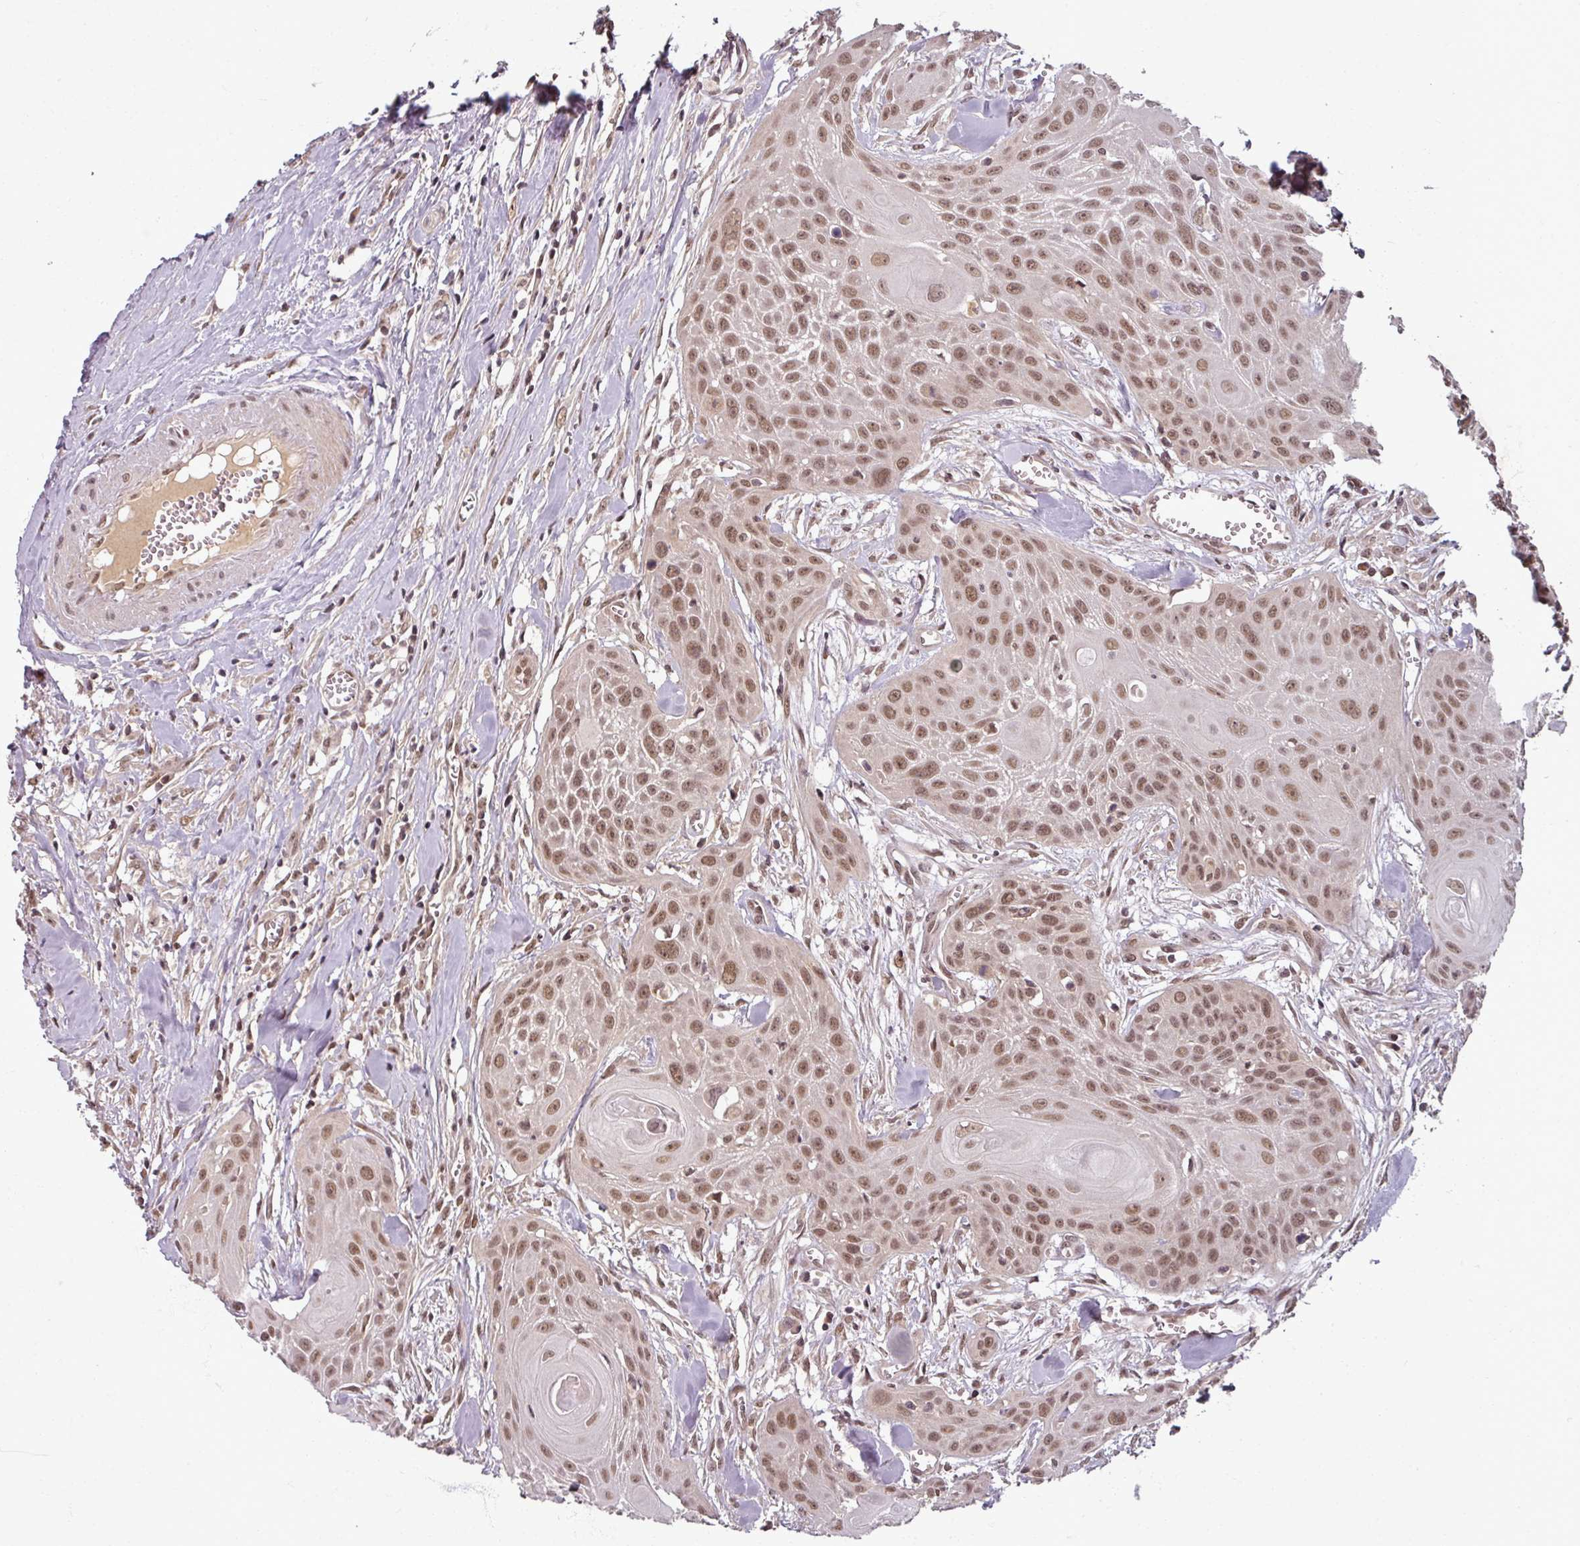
{"staining": {"intensity": "moderate", "quantity": ">75%", "location": "nuclear"}, "tissue": "head and neck cancer", "cell_type": "Tumor cells", "image_type": "cancer", "snomed": [{"axis": "morphology", "description": "Squamous cell carcinoma, NOS"}, {"axis": "topography", "description": "Lymph node"}, {"axis": "topography", "description": "Salivary gland"}, {"axis": "topography", "description": "Head-Neck"}], "caption": "Immunohistochemistry (IHC) of head and neck cancer shows medium levels of moderate nuclear expression in about >75% of tumor cells. (Brightfield microscopy of DAB IHC at high magnification).", "gene": "POLR2G", "patient": {"sex": "female", "age": 74}}